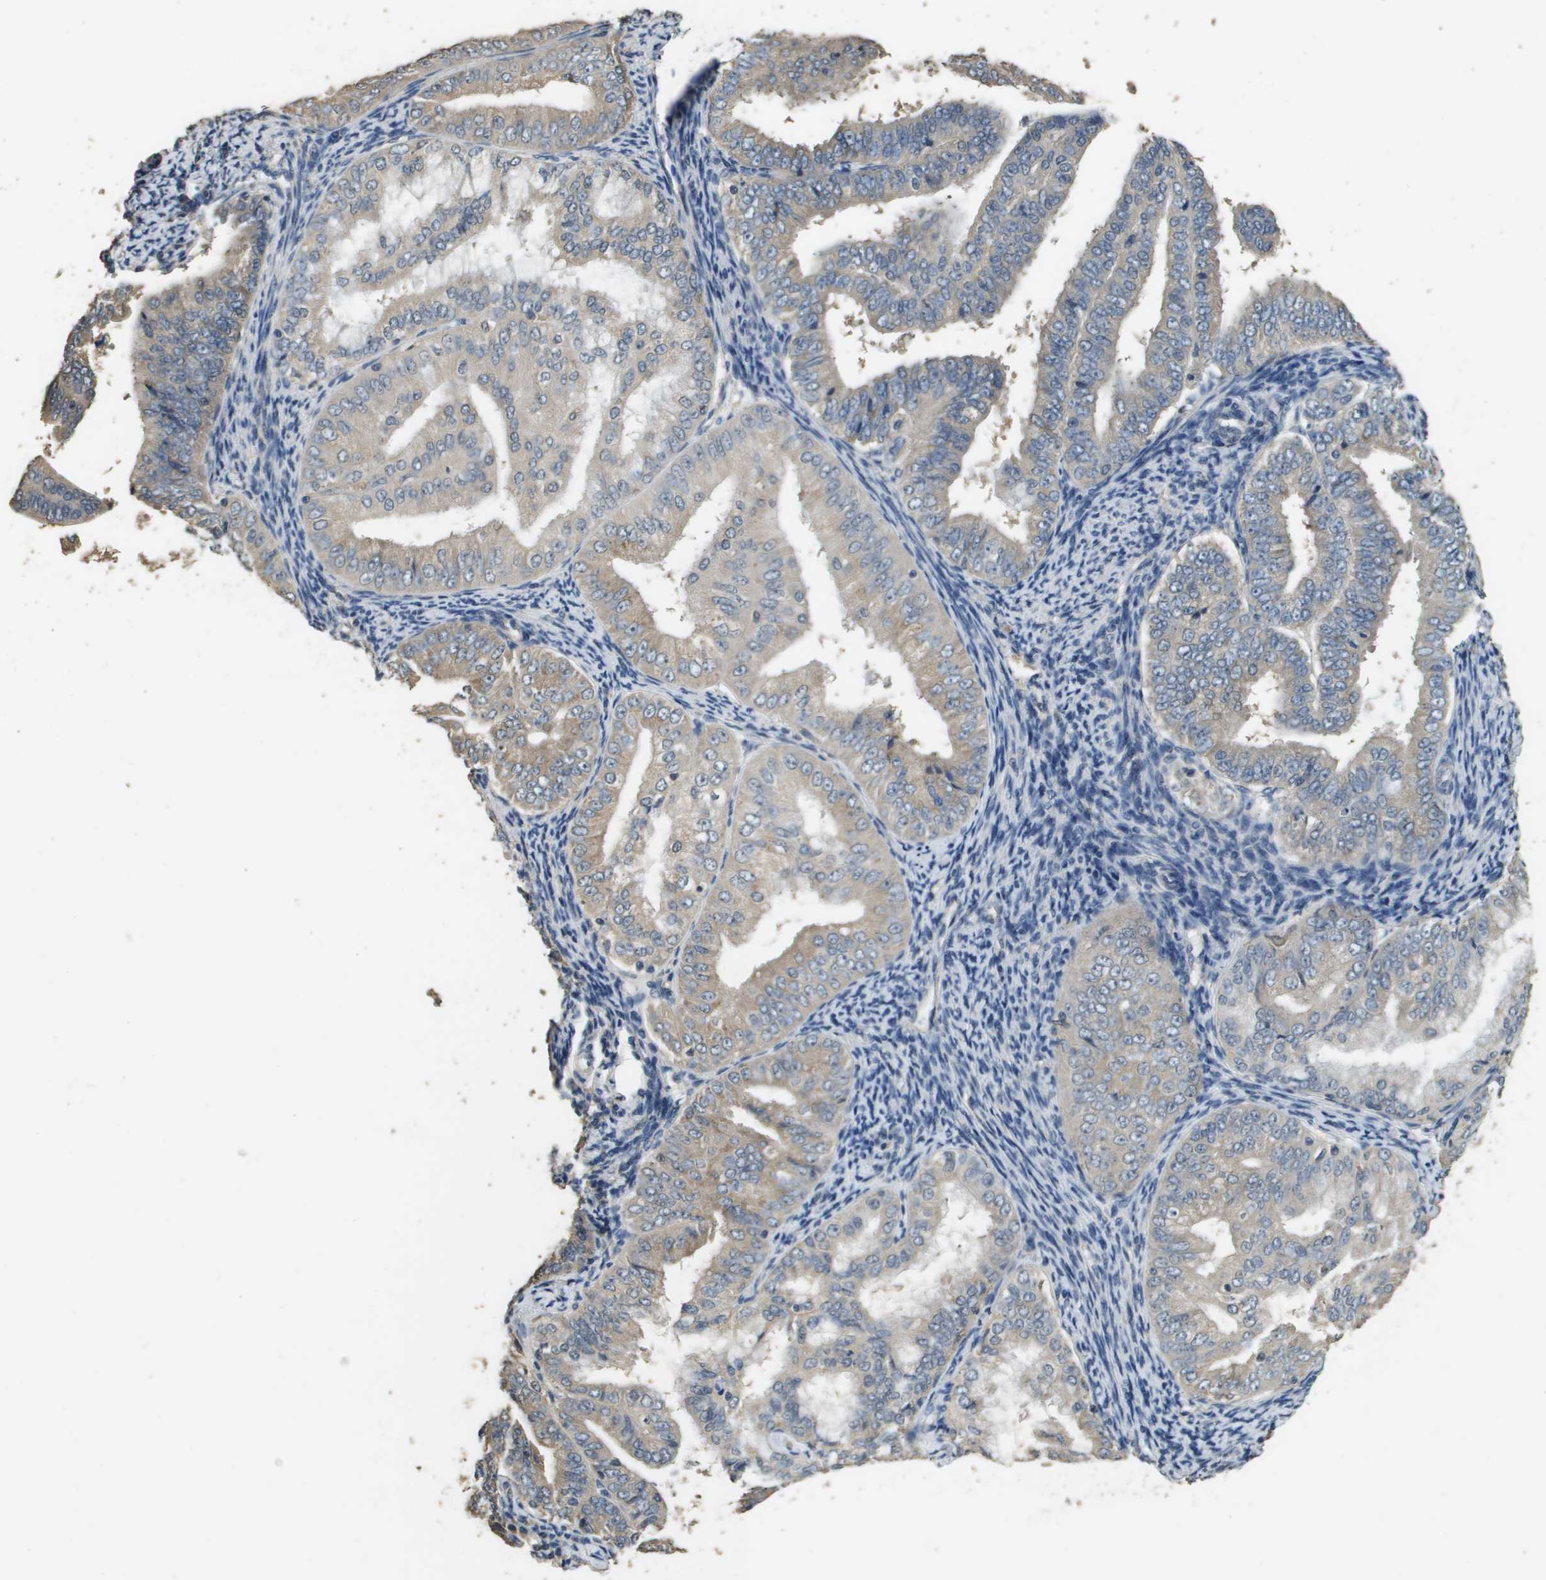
{"staining": {"intensity": "negative", "quantity": "none", "location": "none"}, "tissue": "endometrial cancer", "cell_type": "Tumor cells", "image_type": "cancer", "snomed": [{"axis": "morphology", "description": "Adenocarcinoma, NOS"}, {"axis": "topography", "description": "Endometrium"}], "caption": "The image reveals no significant positivity in tumor cells of endometrial cancer (adenocarcinoma).", "gene": "RAB6B", "patient": {"sex": "female", "age": 63}}